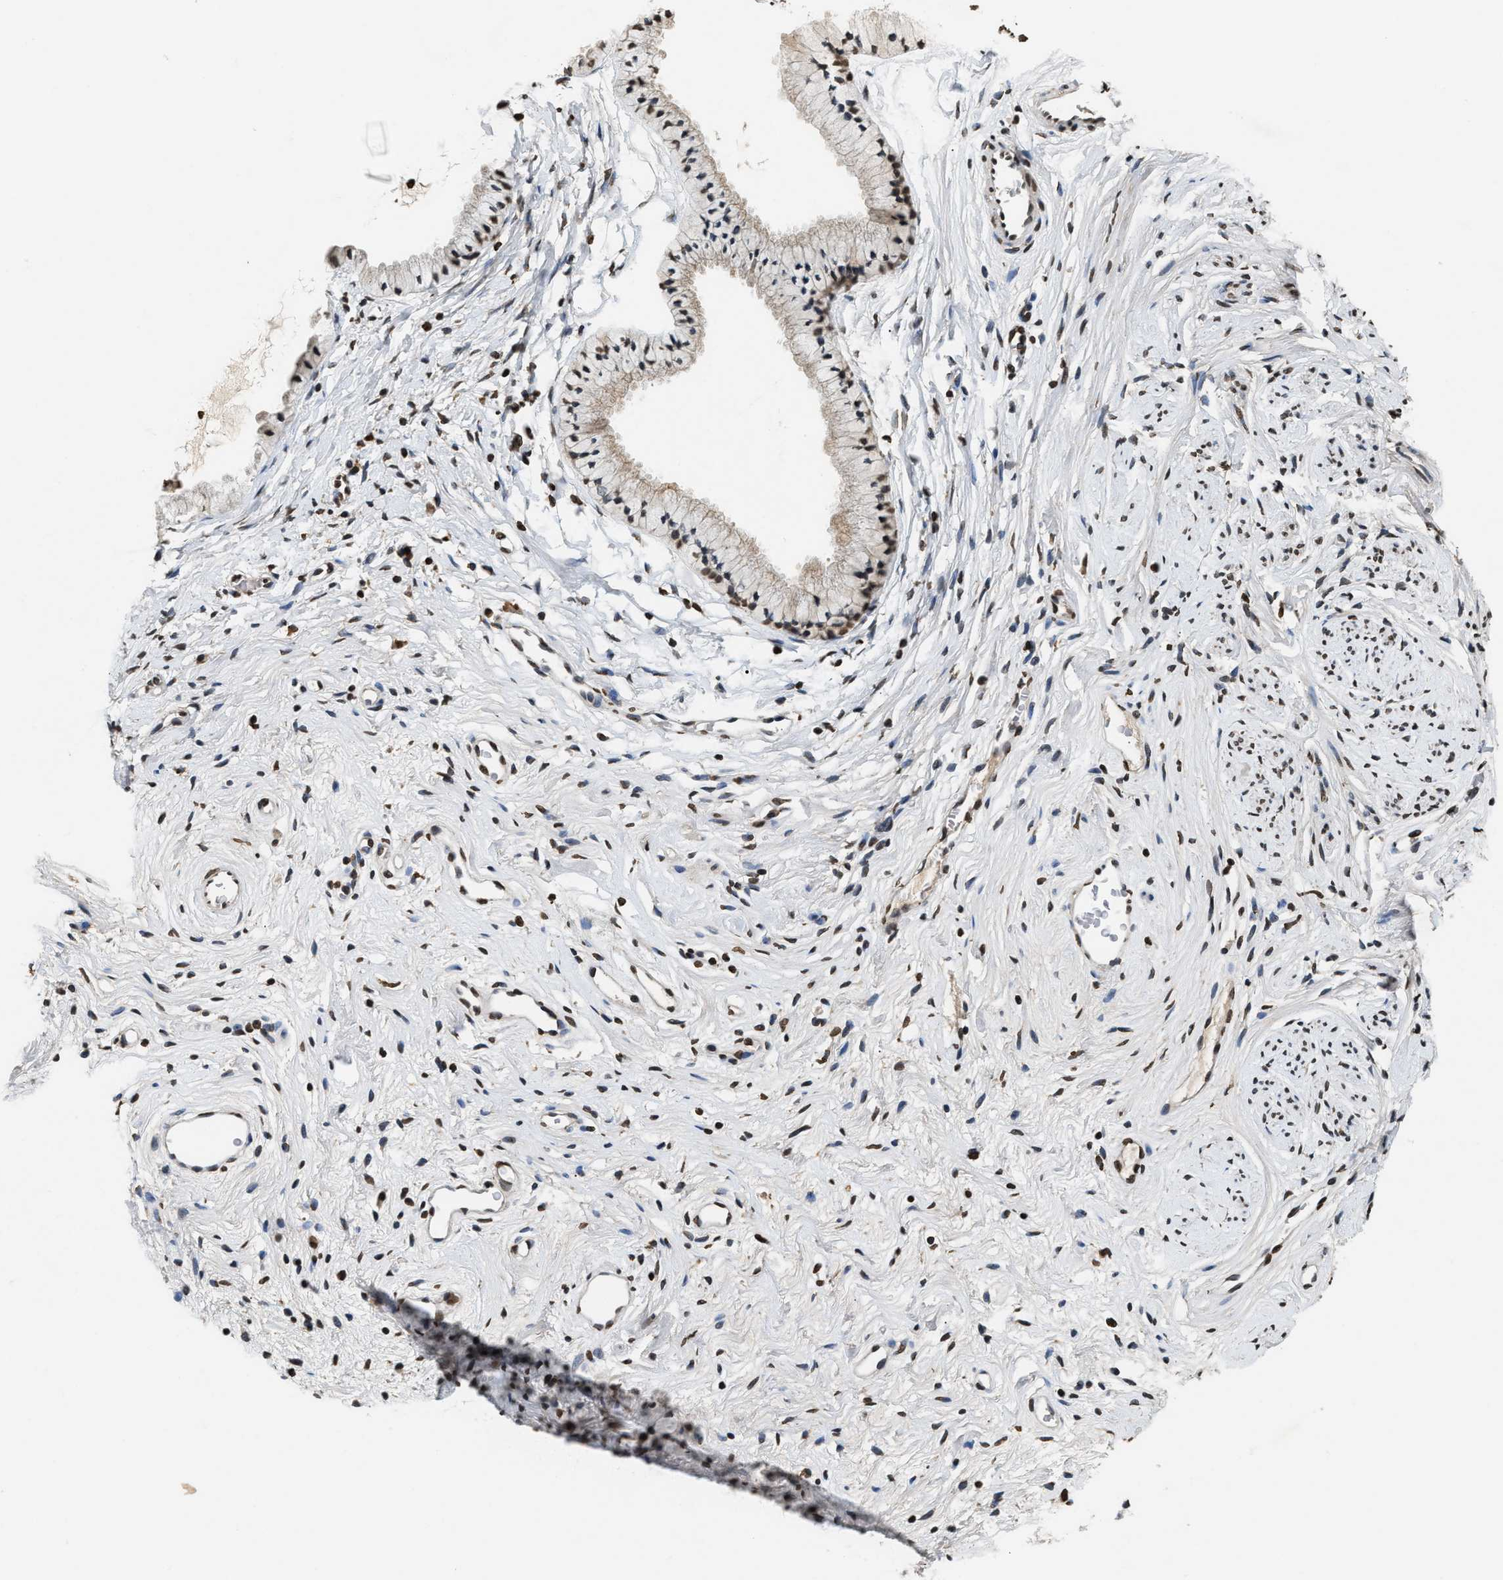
{"staining": {"intensity": "moderate", "quantity": "<25%", "location": "nuclear"}, "tissue": "cervix", "cell_type": "Glandular cells", "image_type": "normal", "snomed": [{"axis": "morphology", "description": "Normal tissue, NOS"}, {"axis": "topography", "description": "Cervix"}], "caption": "Glandular cells display low levels of moderate nuclear staining in about <25% of cells in normal human cervix.", "gene": "DNASE1L3", "patient": {"sex": "female", "age": 77}}